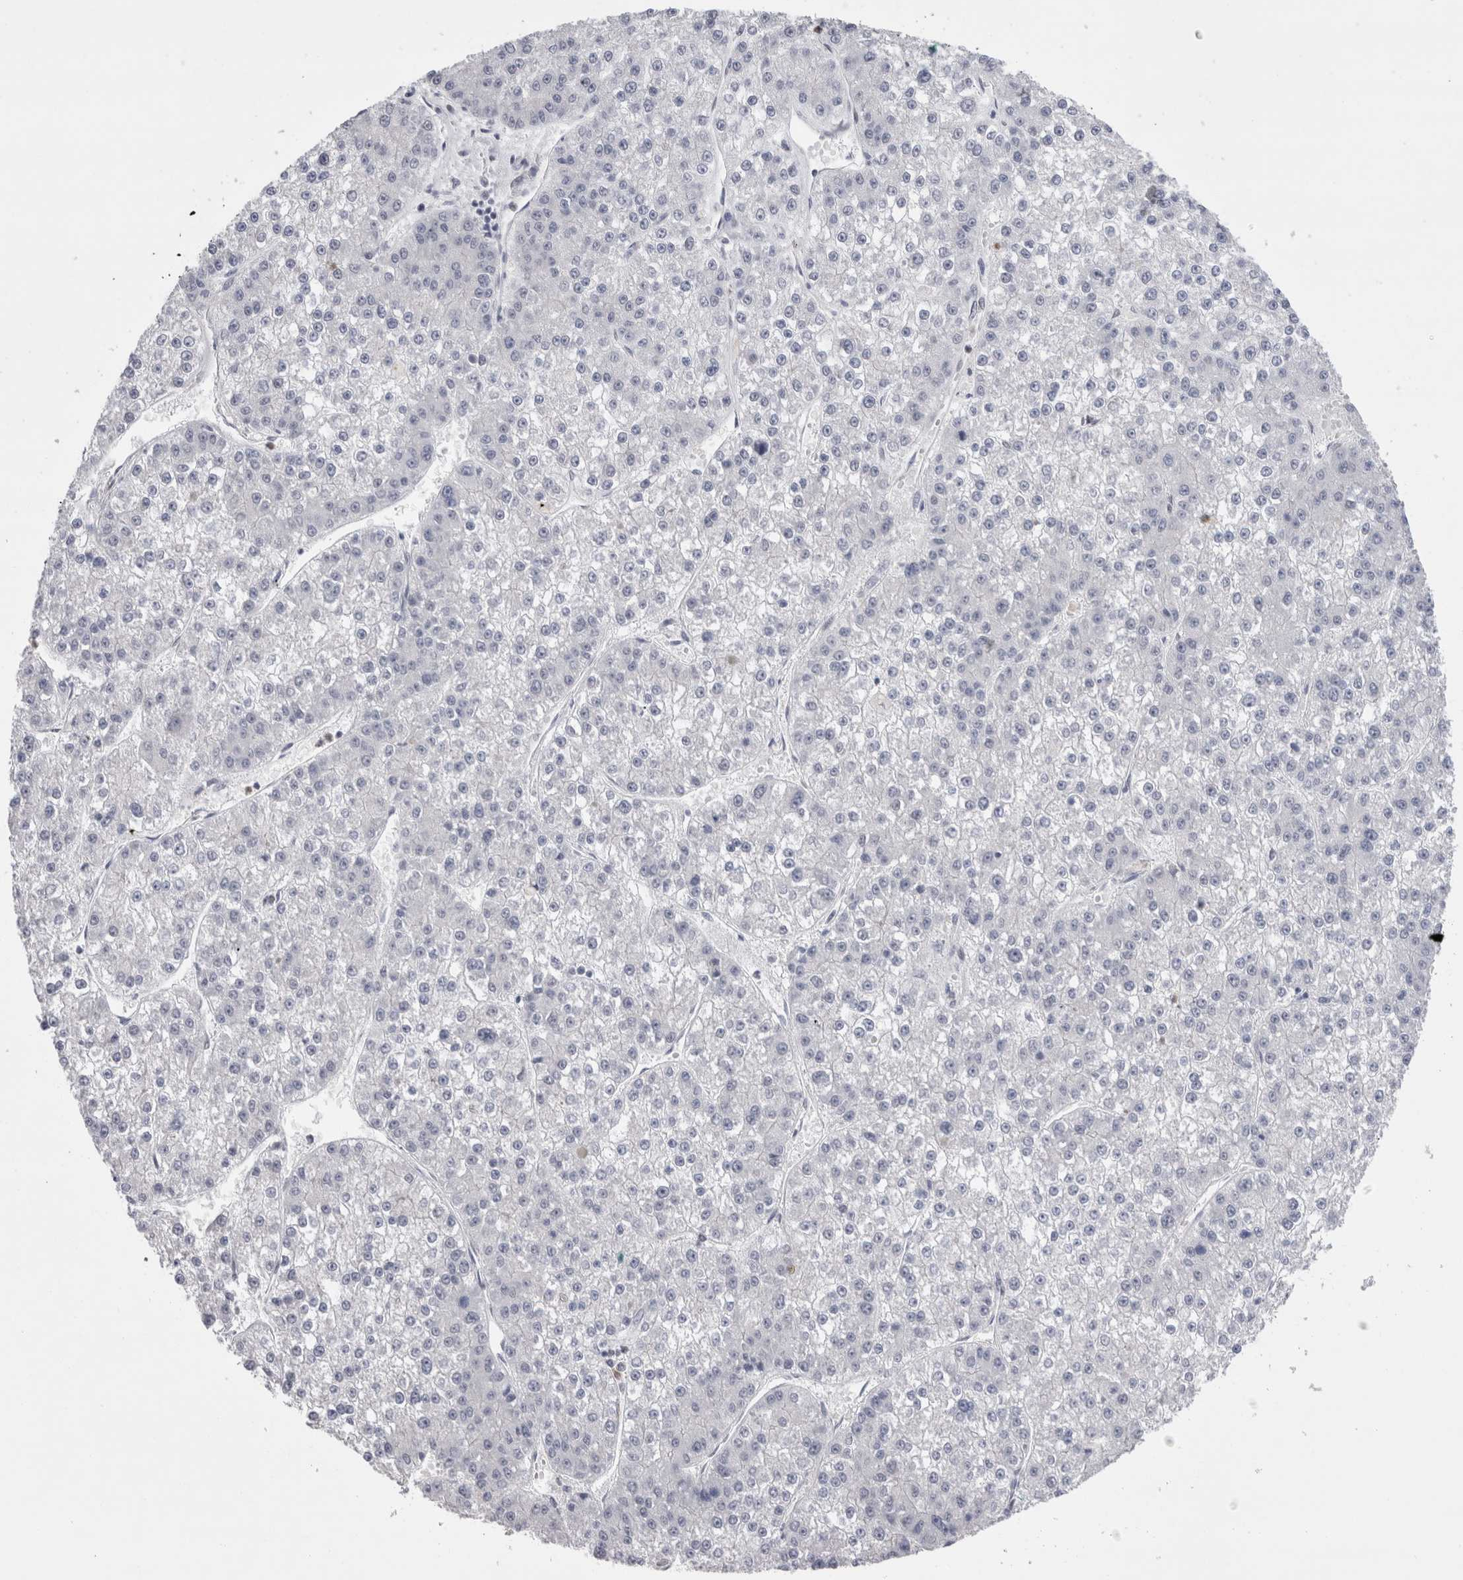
{"staining": {"intensity": "negative", "quantity": "none", "location": "none"}, "tissue": "liver cancer", "cell_type": "Tumor cells", "image_type": "cancer", "snomed": [{"axis": "morphology", "description": "Carcinoma, Hepatocellular, NOS"}, {"axis": "topography", "description": "Liver"}], "caption": "This is a image of immunohistochemistry (IHC) staining of hepatocellular carcinoma (liver), which shows no expression in tumor cells.", "gene": "RBM6", "patient": {"sex": "female", "age": 73}}